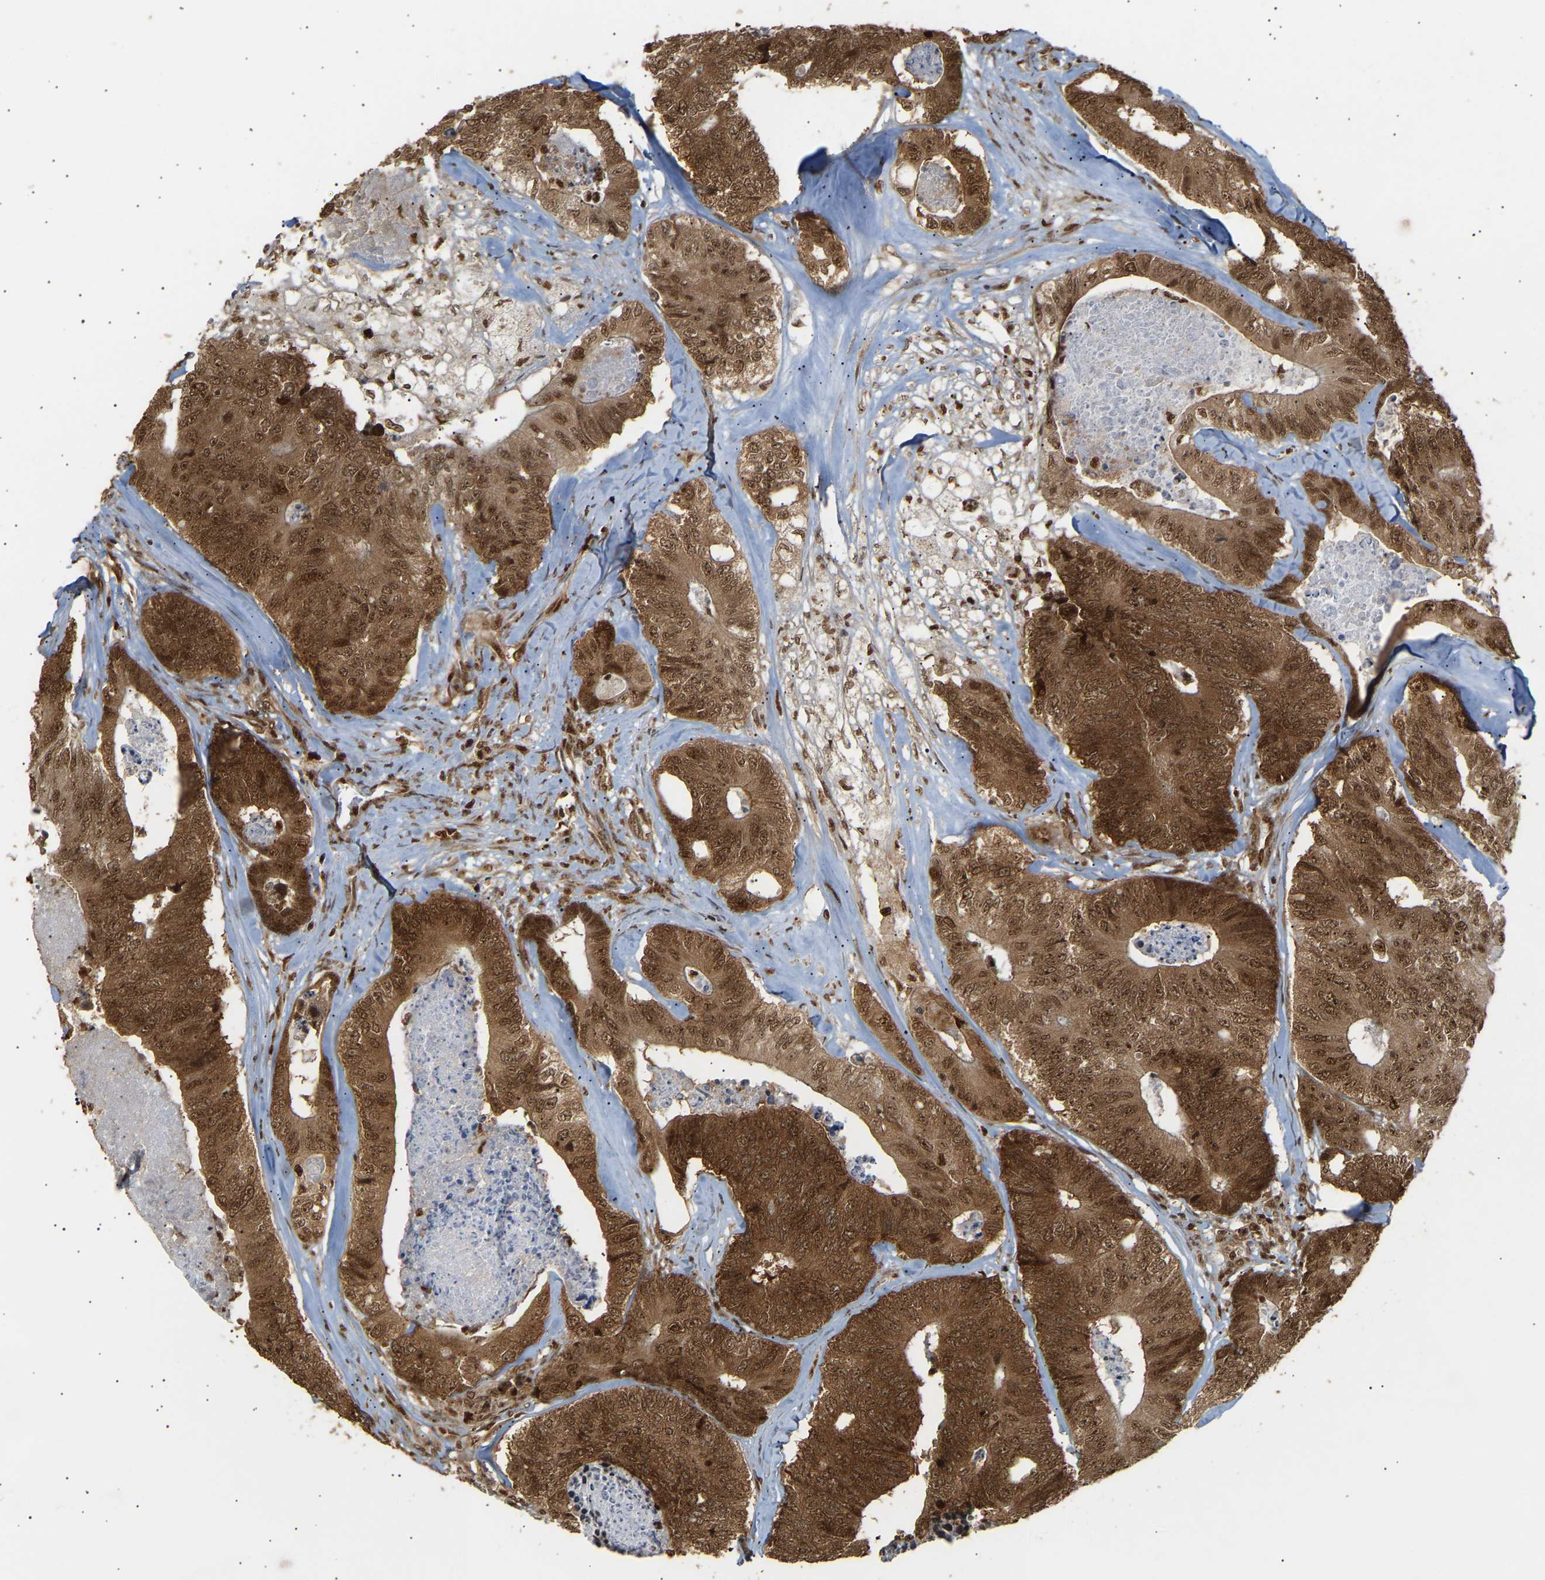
{"staining": {"intensity": "strong", "quantity": ">75%", "location": "cytoplasmic/membranous,nuclear"}, "tissue": "colorectal cancer", "cell_type": "Tumor cells", "image_type": "cancer", "snomed": [{"axis": "morphology", "description": "Adenocarcinoma, NOS"}, {"axis": "topography", "description": "Colon"}], "caption": "A photomicrograph of human colorectal cancer stained for a protein shows strong cytoplasmic/membranous and nuclear brown staining in tumor cells. (DAB (3,3'-diaminobenzidine) IHC with brightfield microscopy, high magnification).", "gene": "ALYREF", "patient": {"sex": "female", "age": 67}}